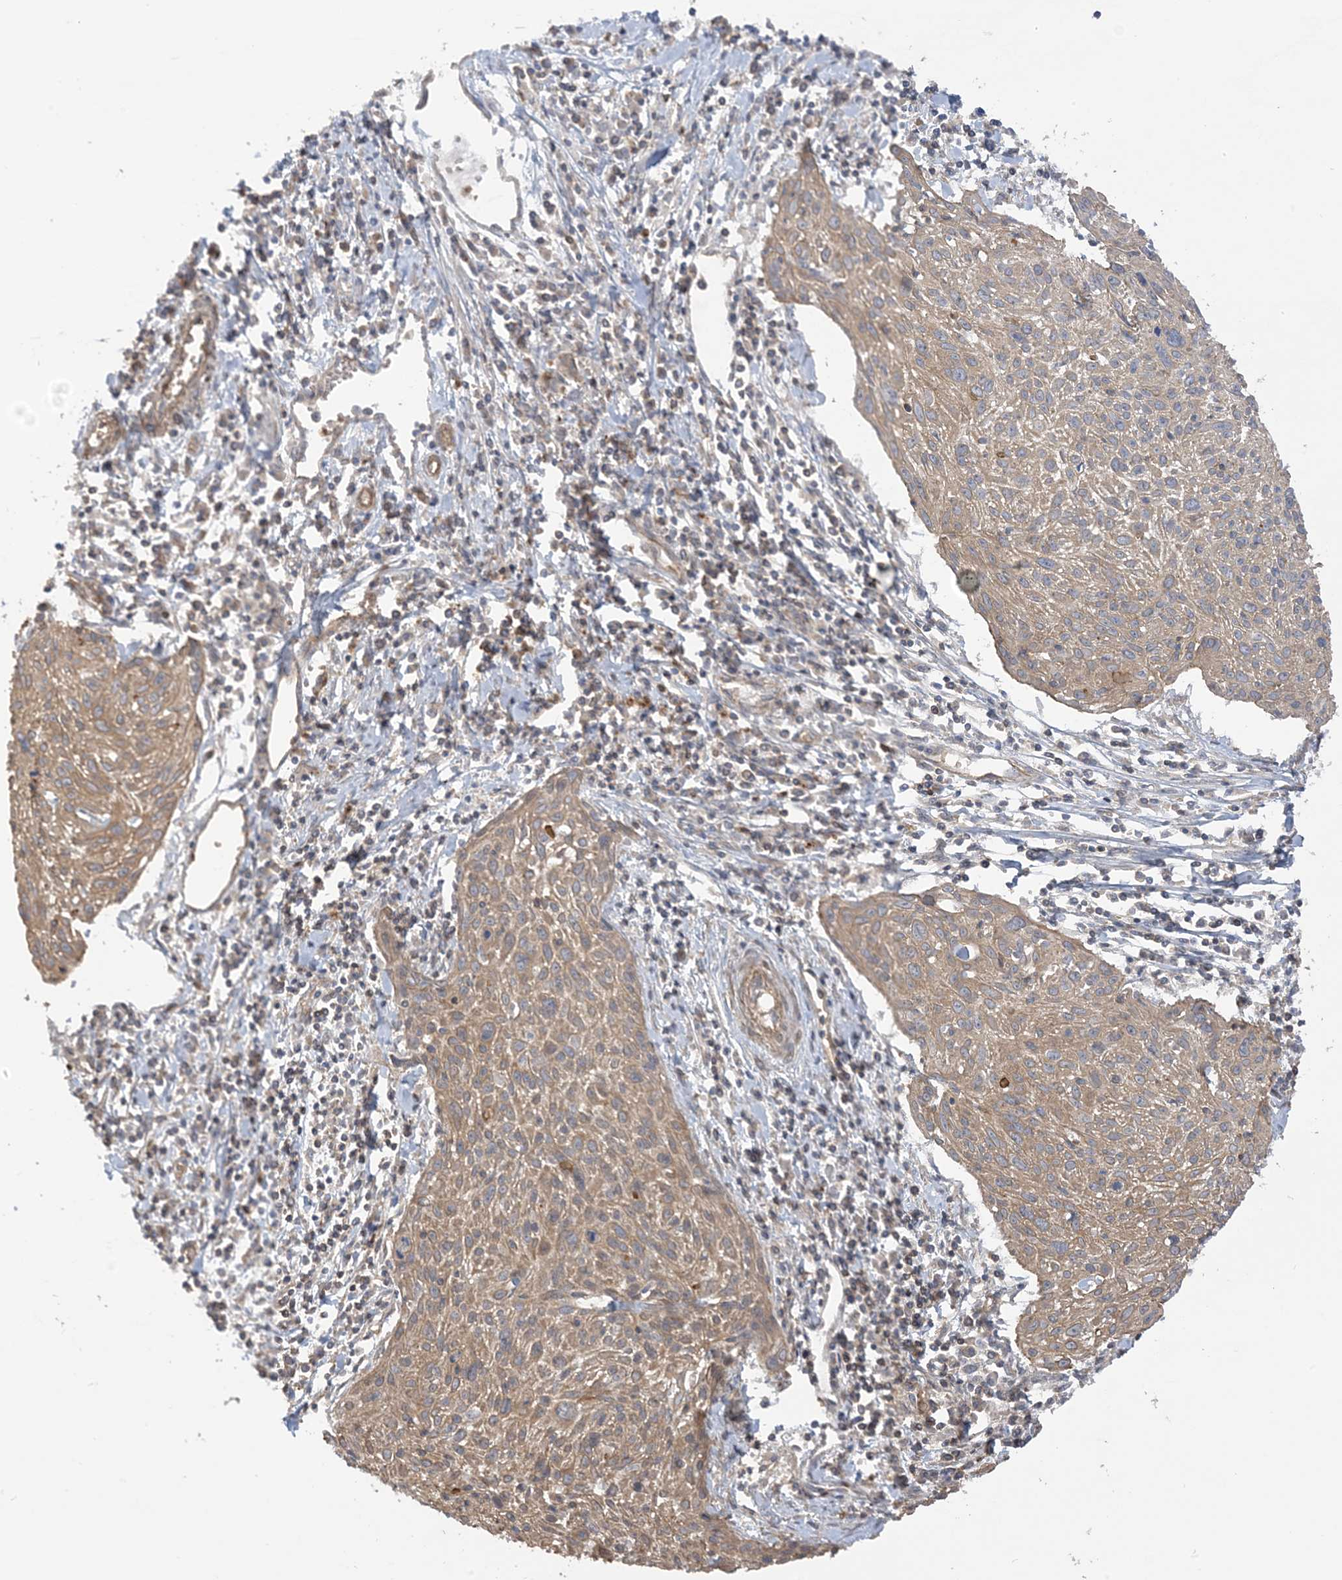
{"staining": {"intensity": "moderate", "quantity": "25%-75%", "location": "cytoplasmic/membranous"}, "tissue": "cervical cancer", "cell_type": "Tumor cells", "image_type": "cancer", "snomed": [{"axis": "morphology", "description": "Squamous cell carcinoma, NOS"}, {"axis": "topography", "description": "Cervix"}], "caption": "Cervical cancer (squamous cell carcinoma) was stained to show a protein in brown. There is medium levels of moderate cytoplasmic/membranous positivity in approximately 25%-75% of tumor cells.", "gene": "ICMT", "patient": {"sex": "female", "age": 51}}